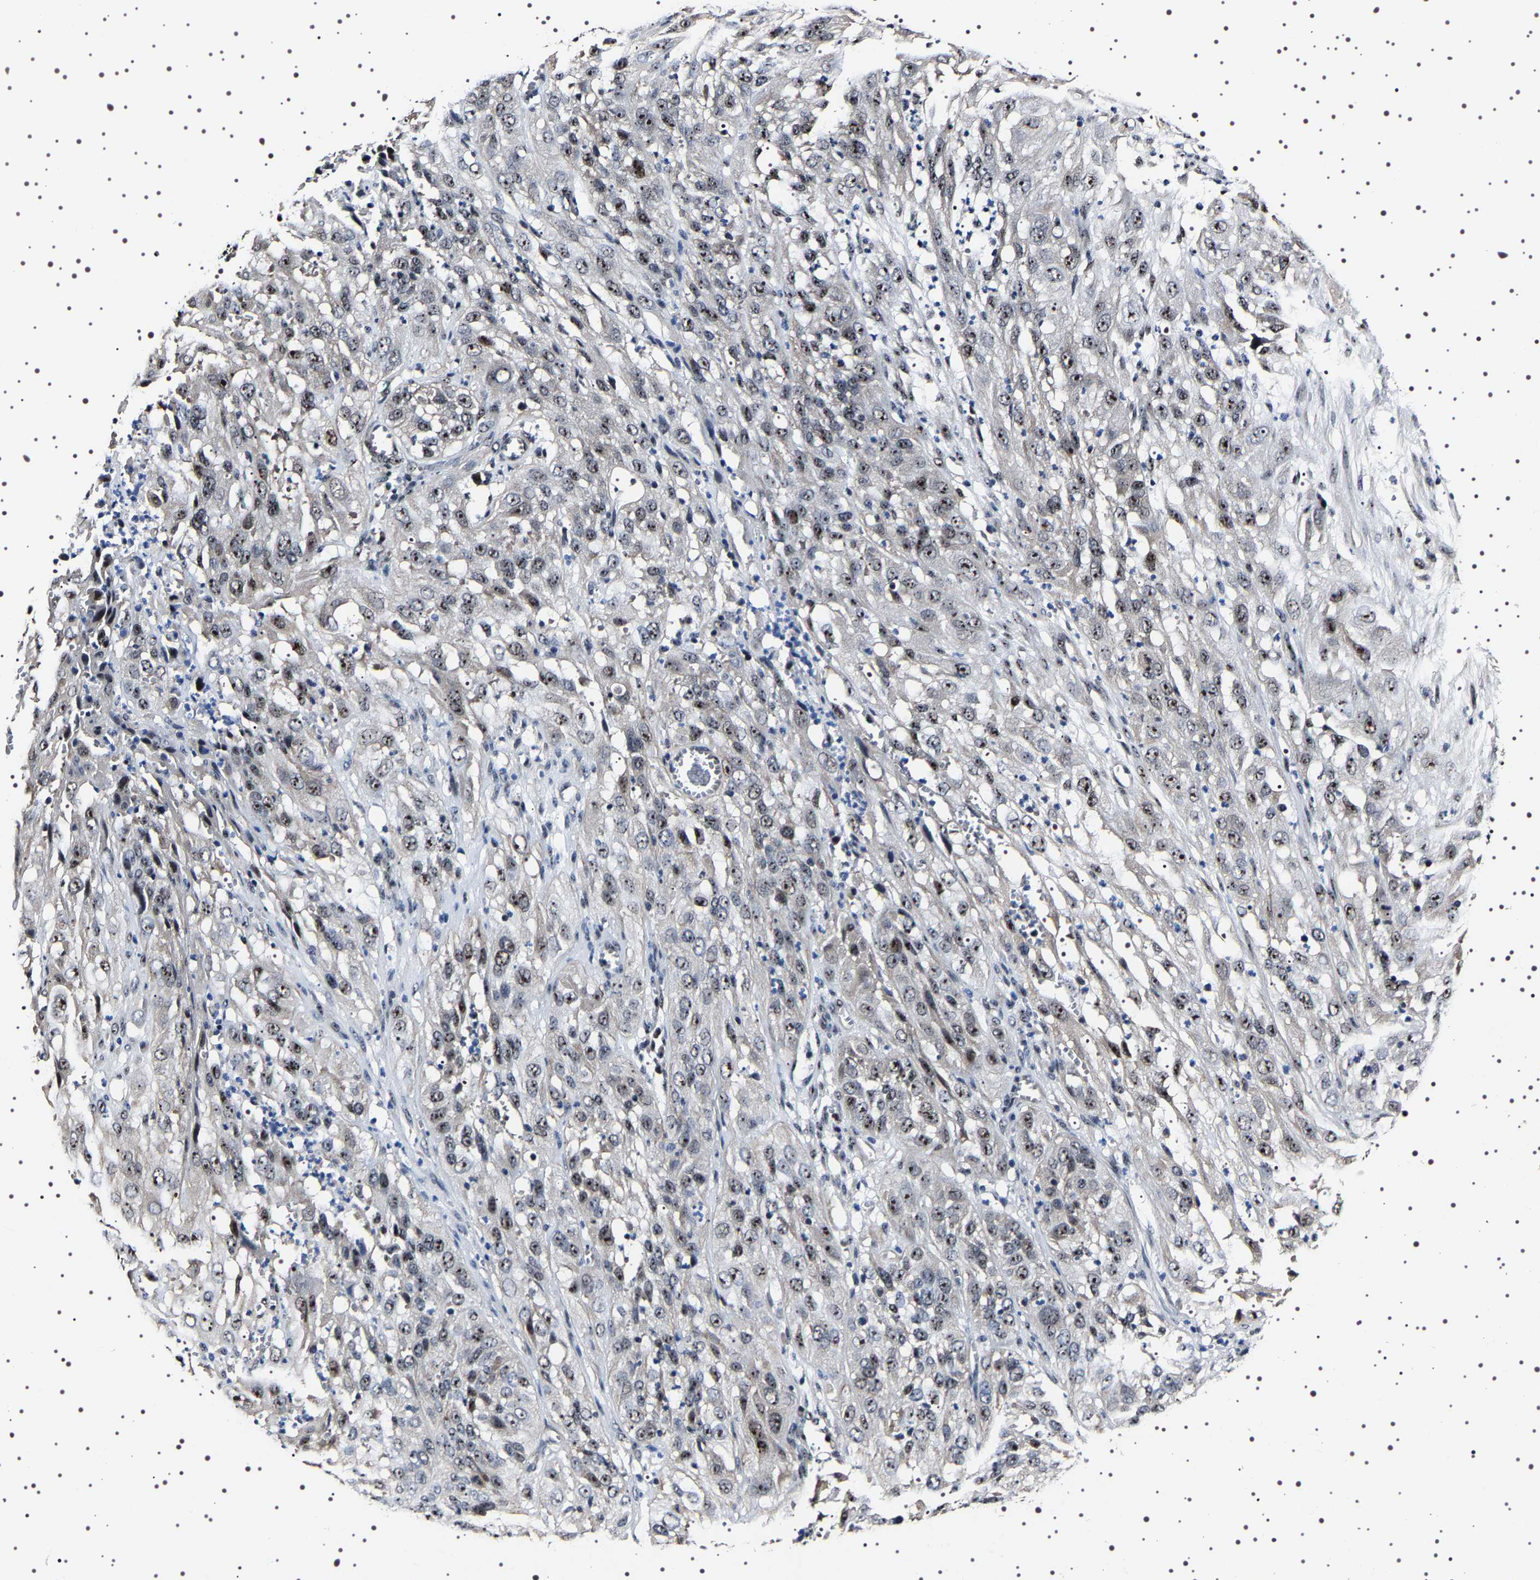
{"staining": {"intensity": "strong", "quantity": "25%-75%", "location": "nuclear"}, "tissue": "cervical cancer", "cell_type": "Tumor cells", "image_type": "cancer", "snomed": [{"axis": "morphology", "description": "Squamous cell carcinoma, NOS"}, {"axis": "topography", "description": "Cervix"}], "caption": "An image of human squamous cell carcinoma (cervical) stained for a protein displays strong nuclear brown staining in tumor cells.", "gene": "GNL3", "patient": {"sex": "female", "age": 32}}